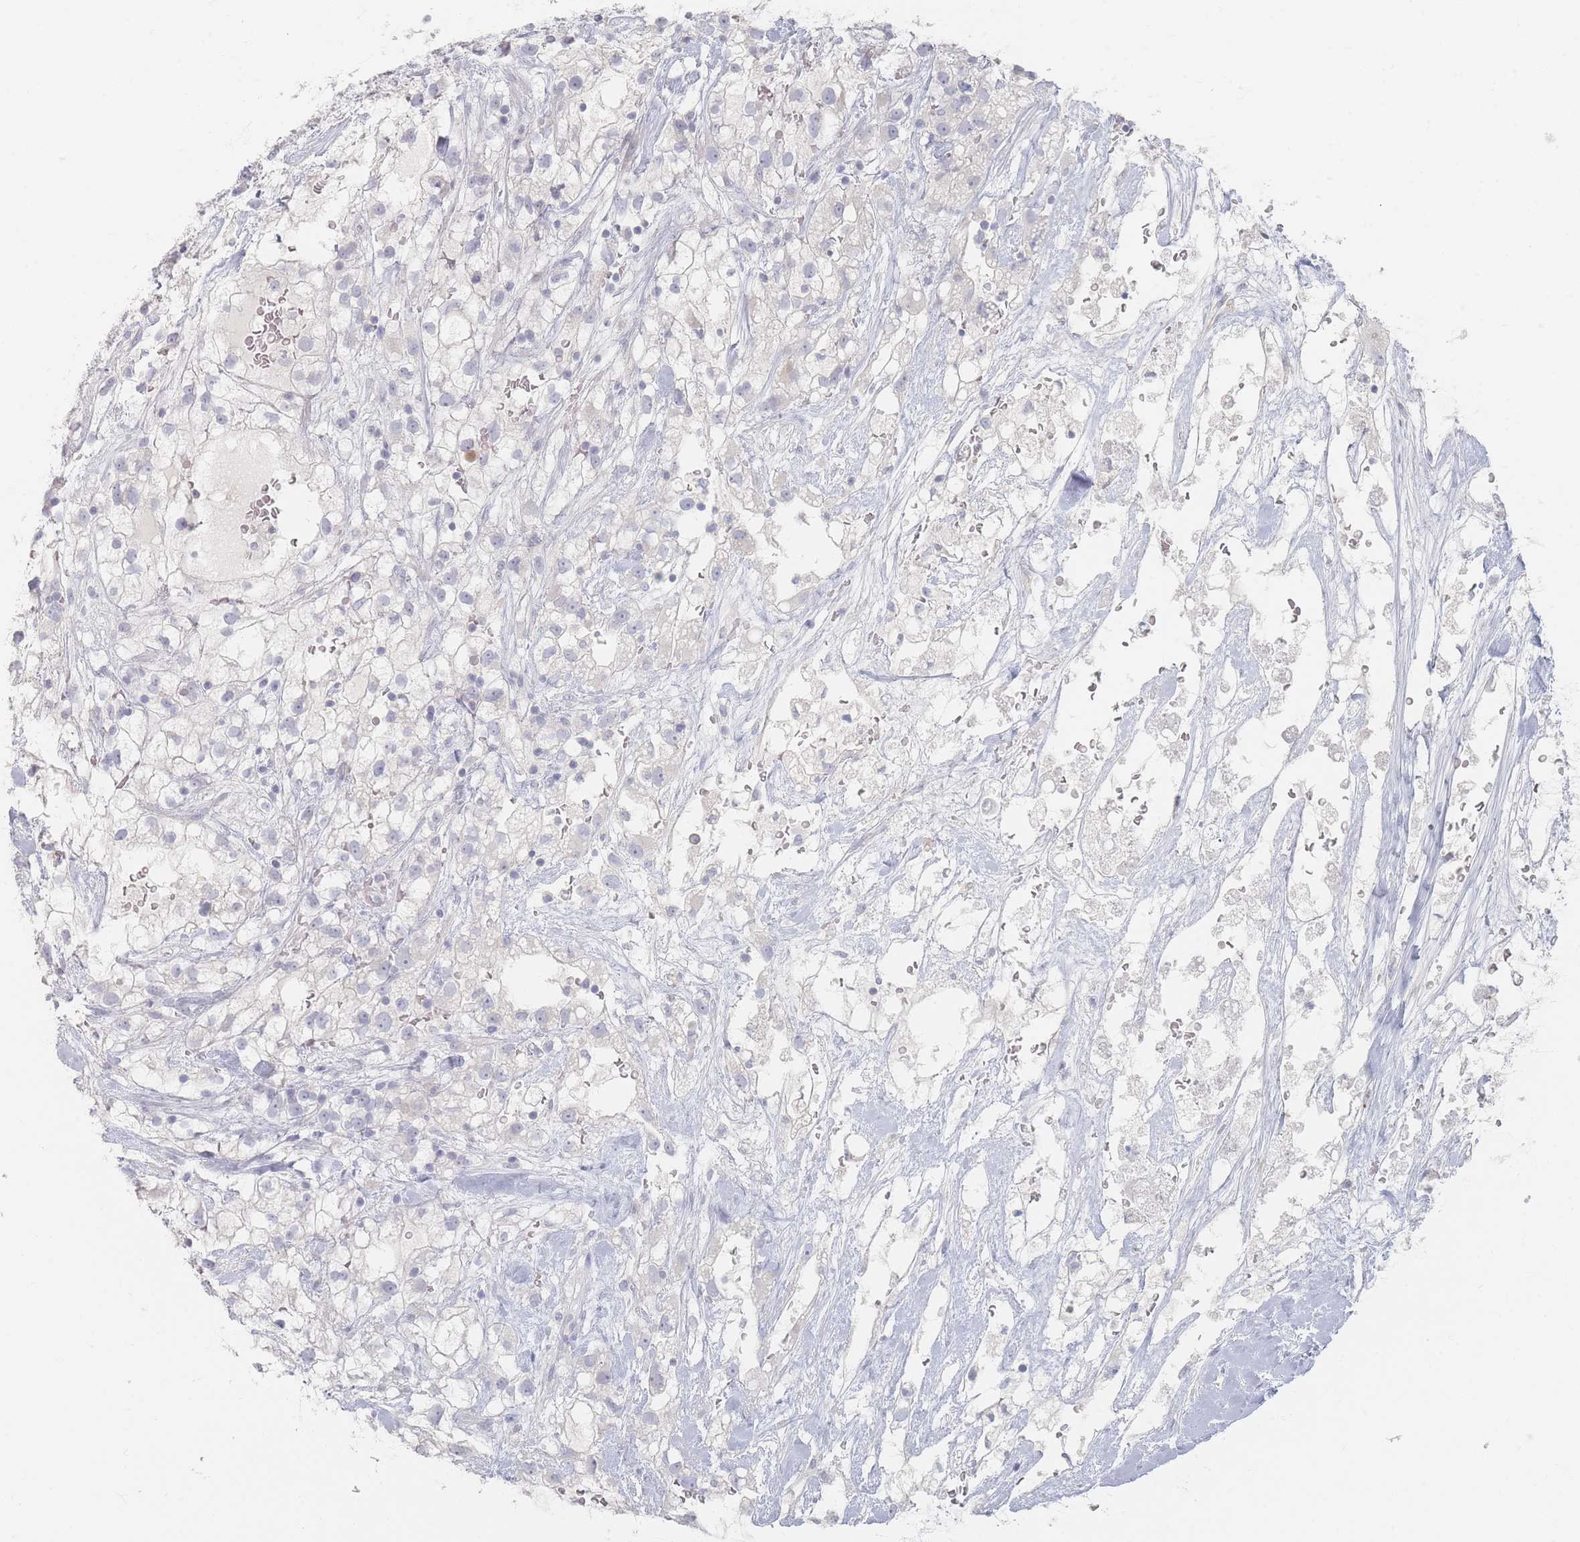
{"staining": {"intensity": "negative", "quantity": "none", "location": "none"}, "tissue": "renal cancer", "cell_type": "Tumor cells", "image_type": "cancer", "snomed": [{"axis": "morphology", "description": "Adenocarcinoma, NOS"}, {"axis": "topography", "description": "Kidney"}], "caption": "DAB immunohistochemical staining of renal cancer demonstrates no significant expression in tumor cells.", "gene": "CD37", "patient": {"sex": "male", "age": 59}}